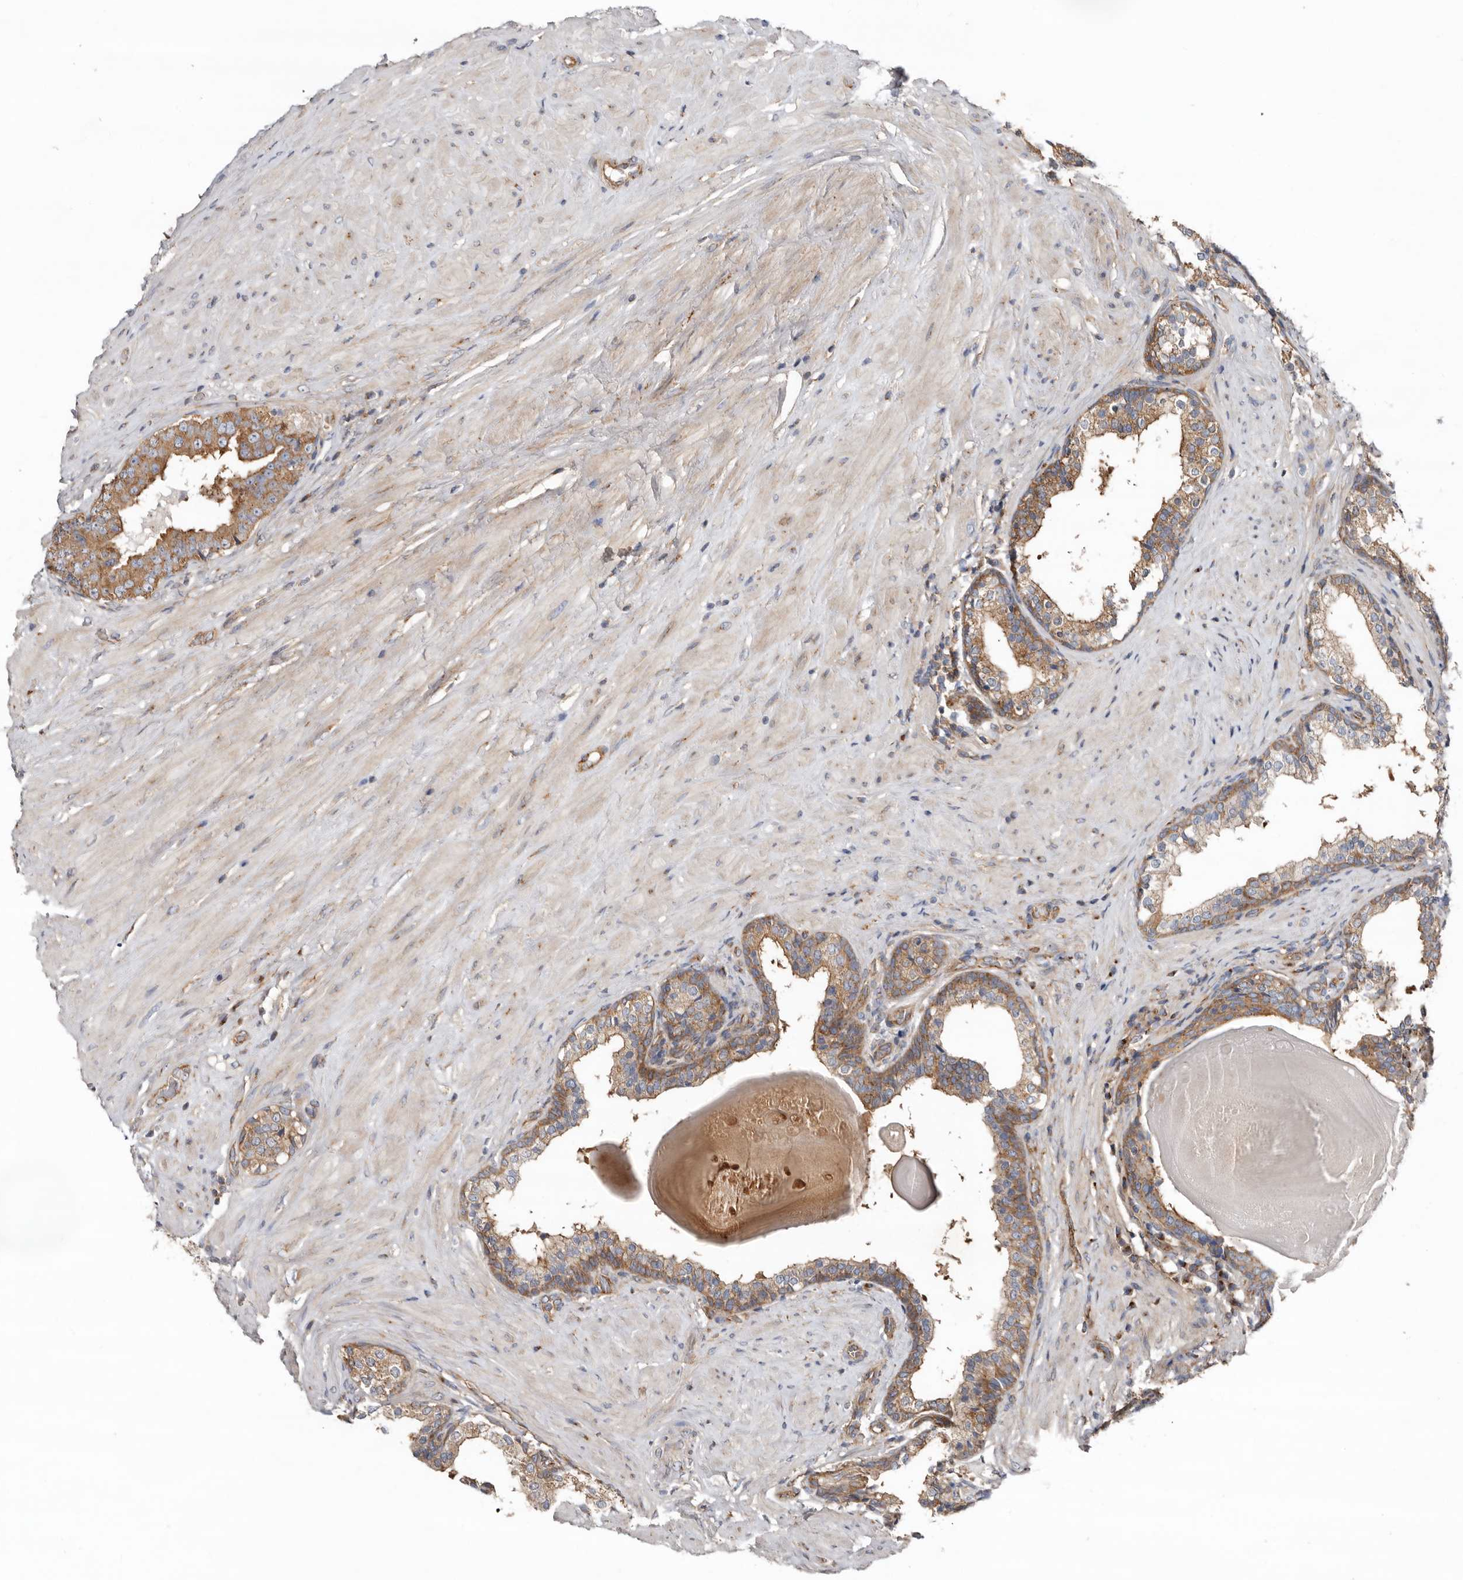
{"staining": {"intensity": "moderate", "quantity": ">75%", "location": "cytoplasmic/membranous"}, "tissue": "prostate cancer", "cell_type": "Tumor cells", "image_type": "cancer", "snomed": [{"axis": "morphology", "description": "Adenocarcinoma, High grade"}, {"axis": "topography", "description": "Prostate"}], "caption": "IHC (DAB) staining of prostate cancer demonstrates moderate cytoplasmic/membranous protein positivity in about >75% of tumor cells. (Stains: DAB in brown, nuclei in blue, Microscopy: brightfield microscopy at high magnification).", "gene": "LUZP1", "patient": {"sex": "male", "age": 56}}